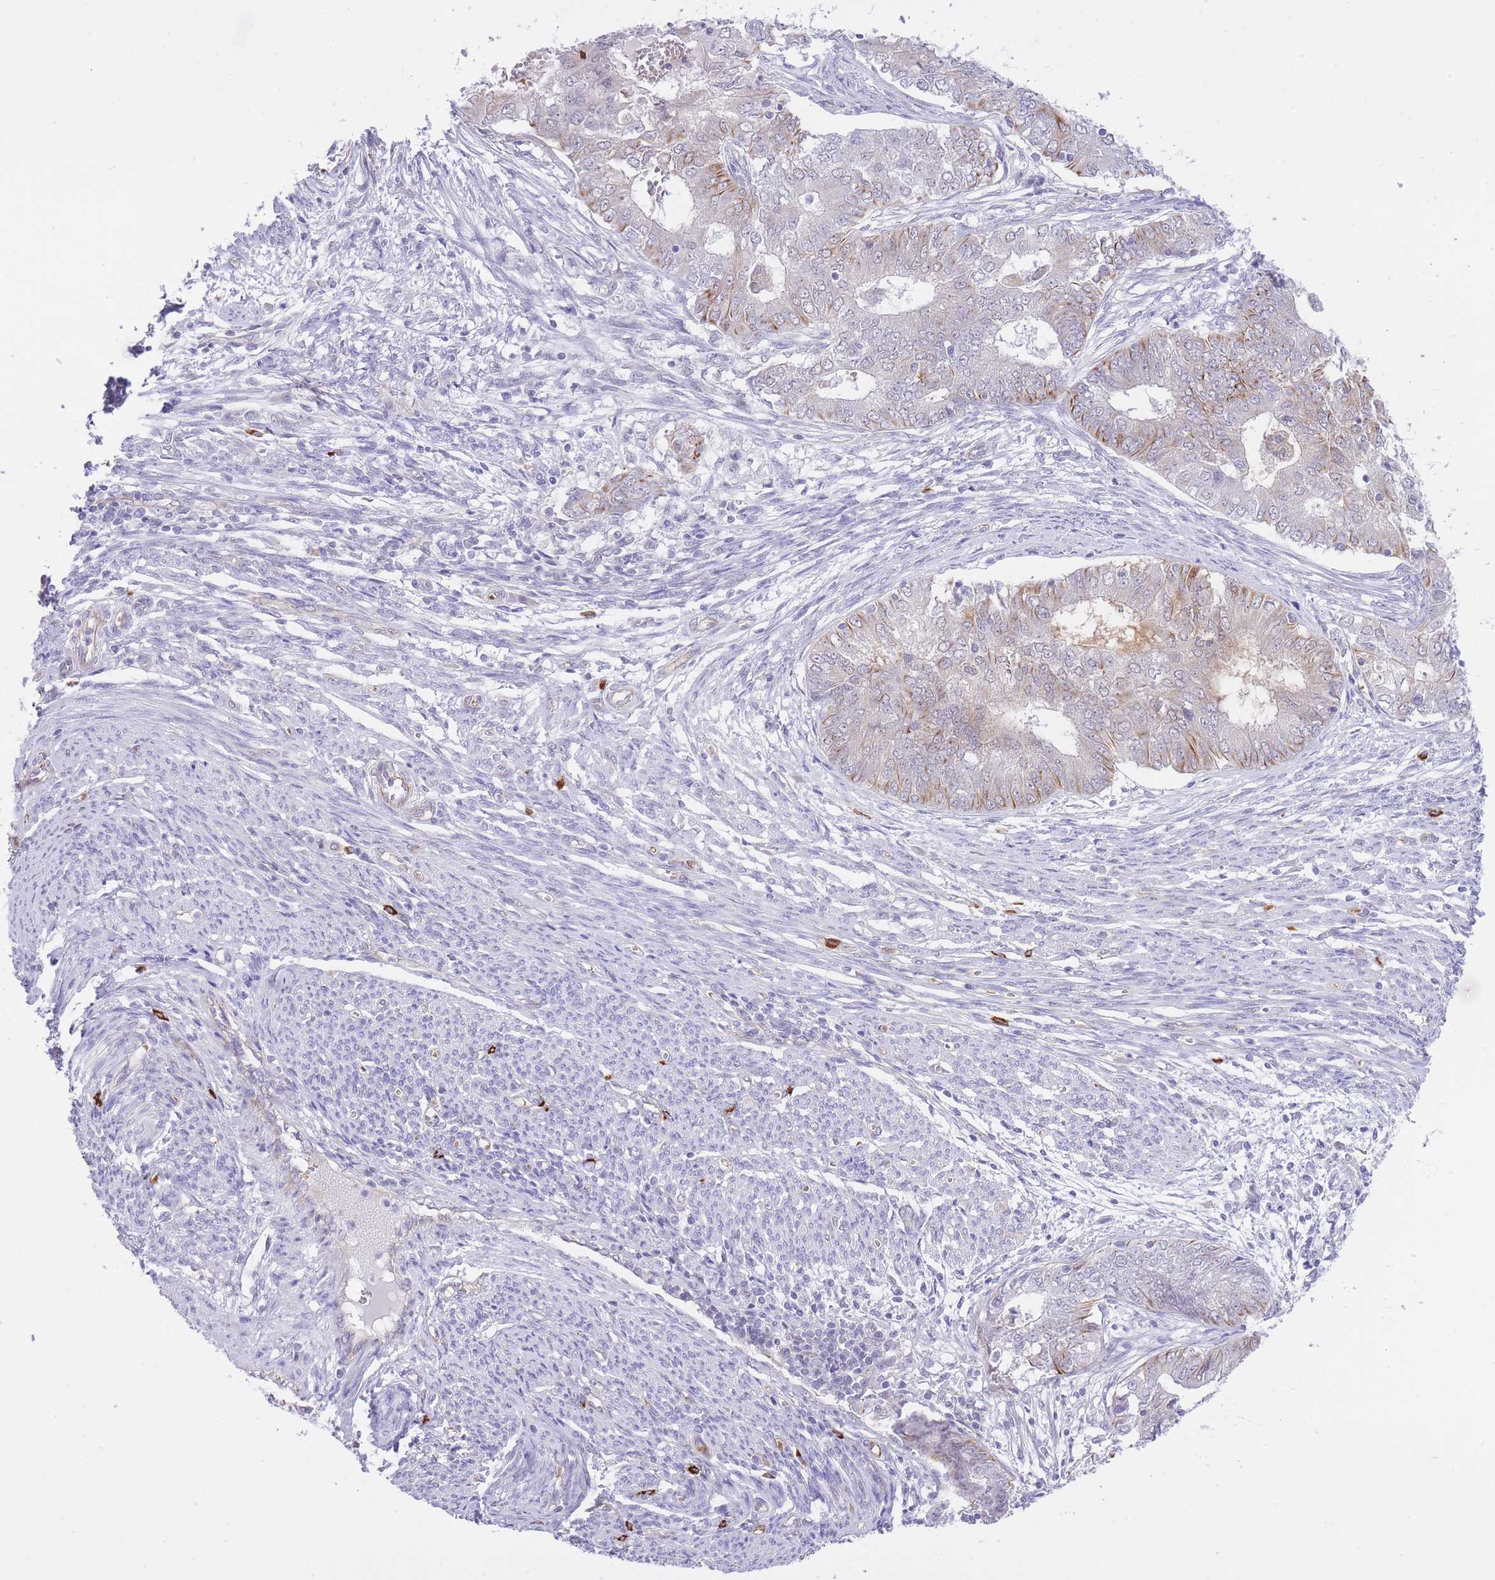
{"staining": {"intensity": "moderate", "quantity": "25%-75%", "location": "cytoplasmic/membranous"}, "tissue": "endometrial cancer", "cell_type": "Tumor cells", "image_type": "cancer", "snomed": [{"axis": "morphology", "description": "Adenocarcinoma, NOS"}, {"axis": "topography", "description": "Endometrium"}], "caption": "Endometrial adenocarcinoma stained for a protein (brown) displays moderate cytoplasmic/membranous positive positivity in approximately 25%-75% of tumor cells.", "gene": "MEIOSIN", "patient": {"sex": "female", "age": 62}}